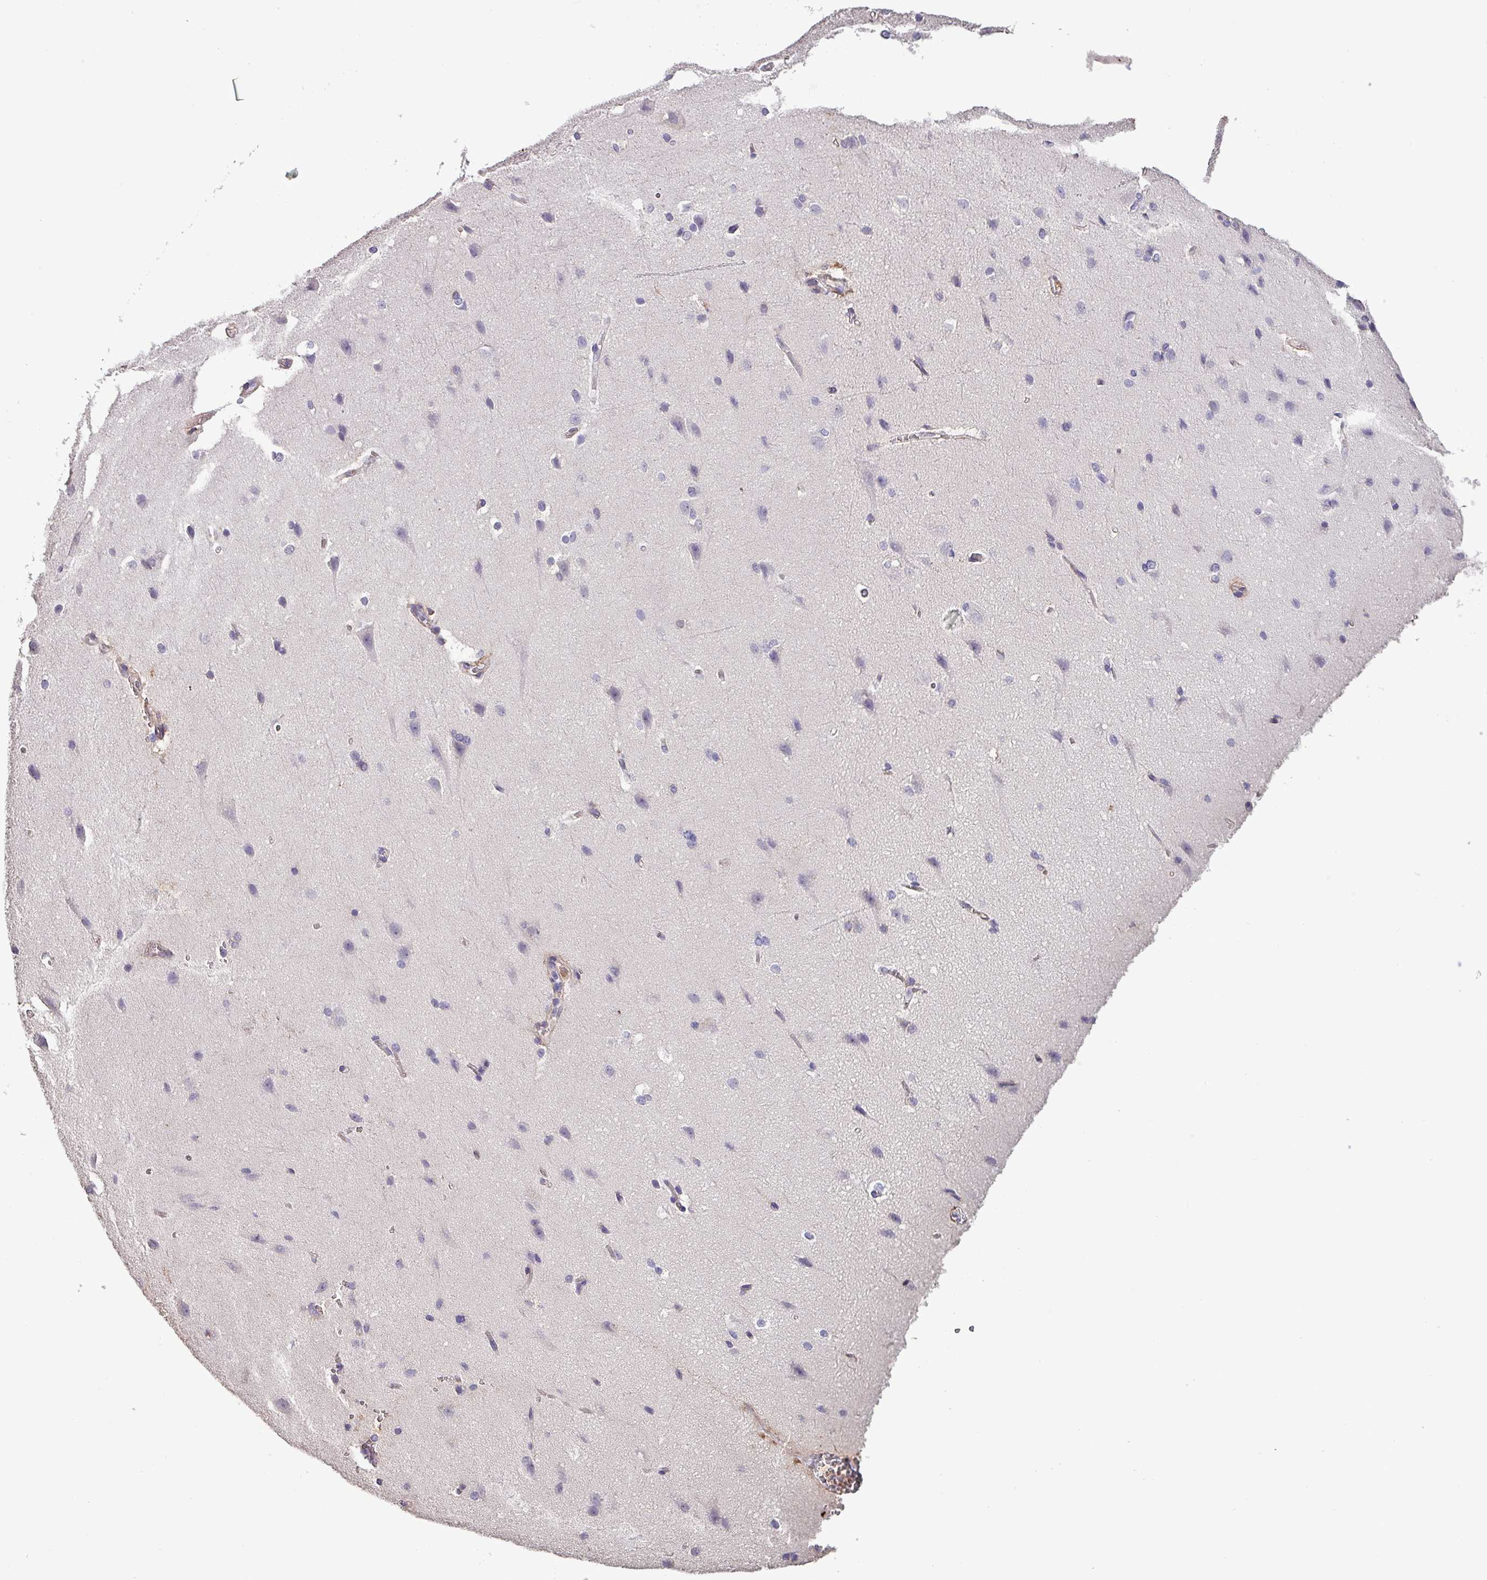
{"staining": {"intensity": "negative", "quantity": "none", "location": "none"}, "tissue": "cerebral cortex", "cell_type": "Endothelial cells", "image_type": "normal", "snomed": [{"axis": "morphology", "description": "Normal tissue, NOS"}, {"axis": "topography", "description": "Cerebral cortex"}], "caption": "A histopathology image of cerebral cortex stained for a protein reveals no brown staining in endothelial cells. Brightfield microscopy of IHC stained with DAB (brown) and hematoxylin (blue), captured at high magnification.", "gene": "HTRA4", "patient": {"sex": "male", "age": 37}}